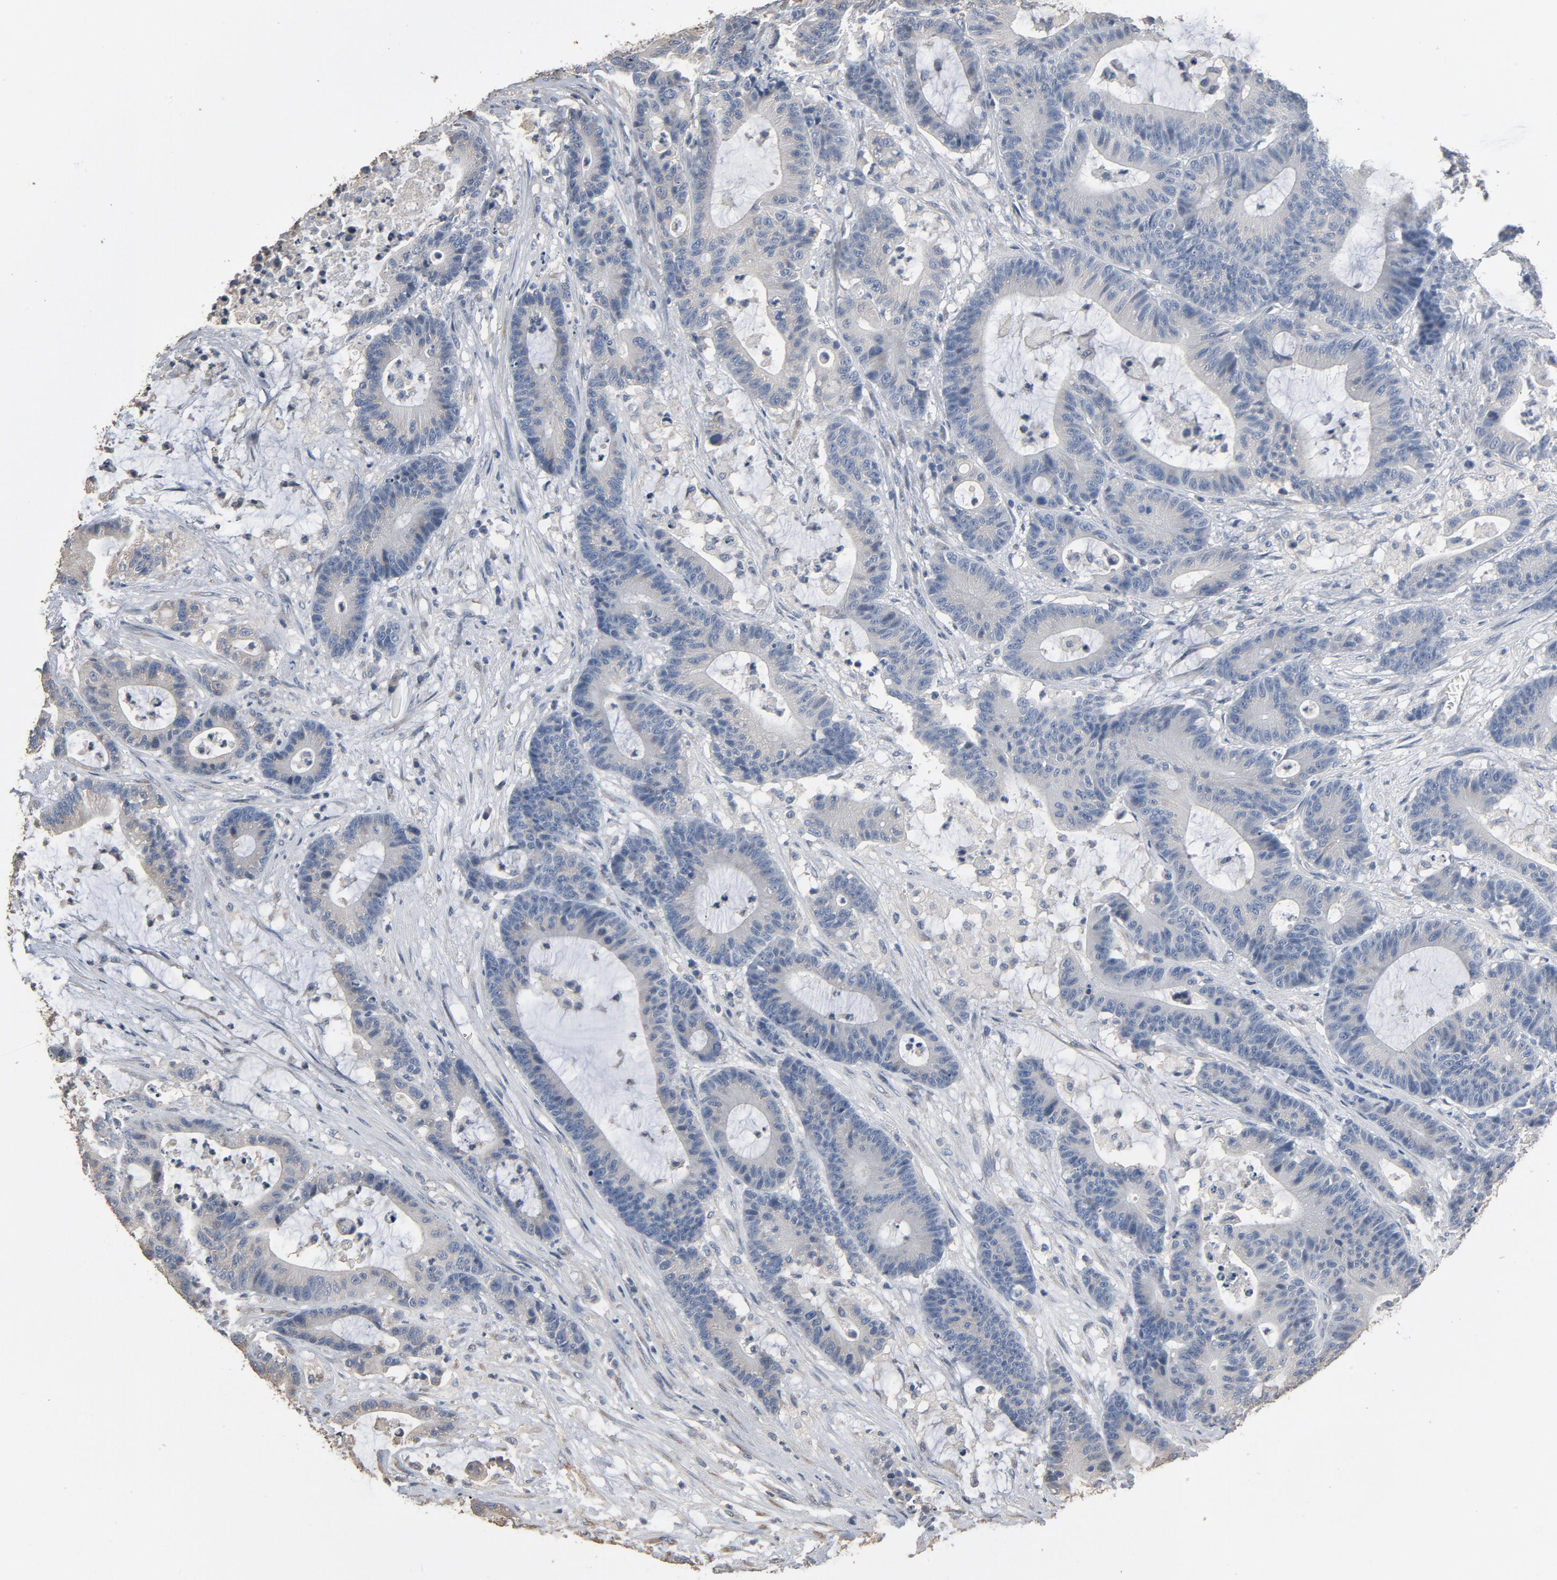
{"staining": {"intensity": "negative", "quantity": "none", "location": "none"}, "tissue": "colorectal cancer", "cell_type": "Tumor cells", "image_type": "cancer", "snomed": [{"axis": "morphology", "description": "Adenocarcinoma, NOS"}, {"axis": "topography", "description": "Colon"}], "caption": "Photomicrograph shows no protein positivity in tumor cells of colorectal cancer (adenocarcinoma) tissue.", "gene": "SOX6", "patient": {"sex": "female", "age": 84}}